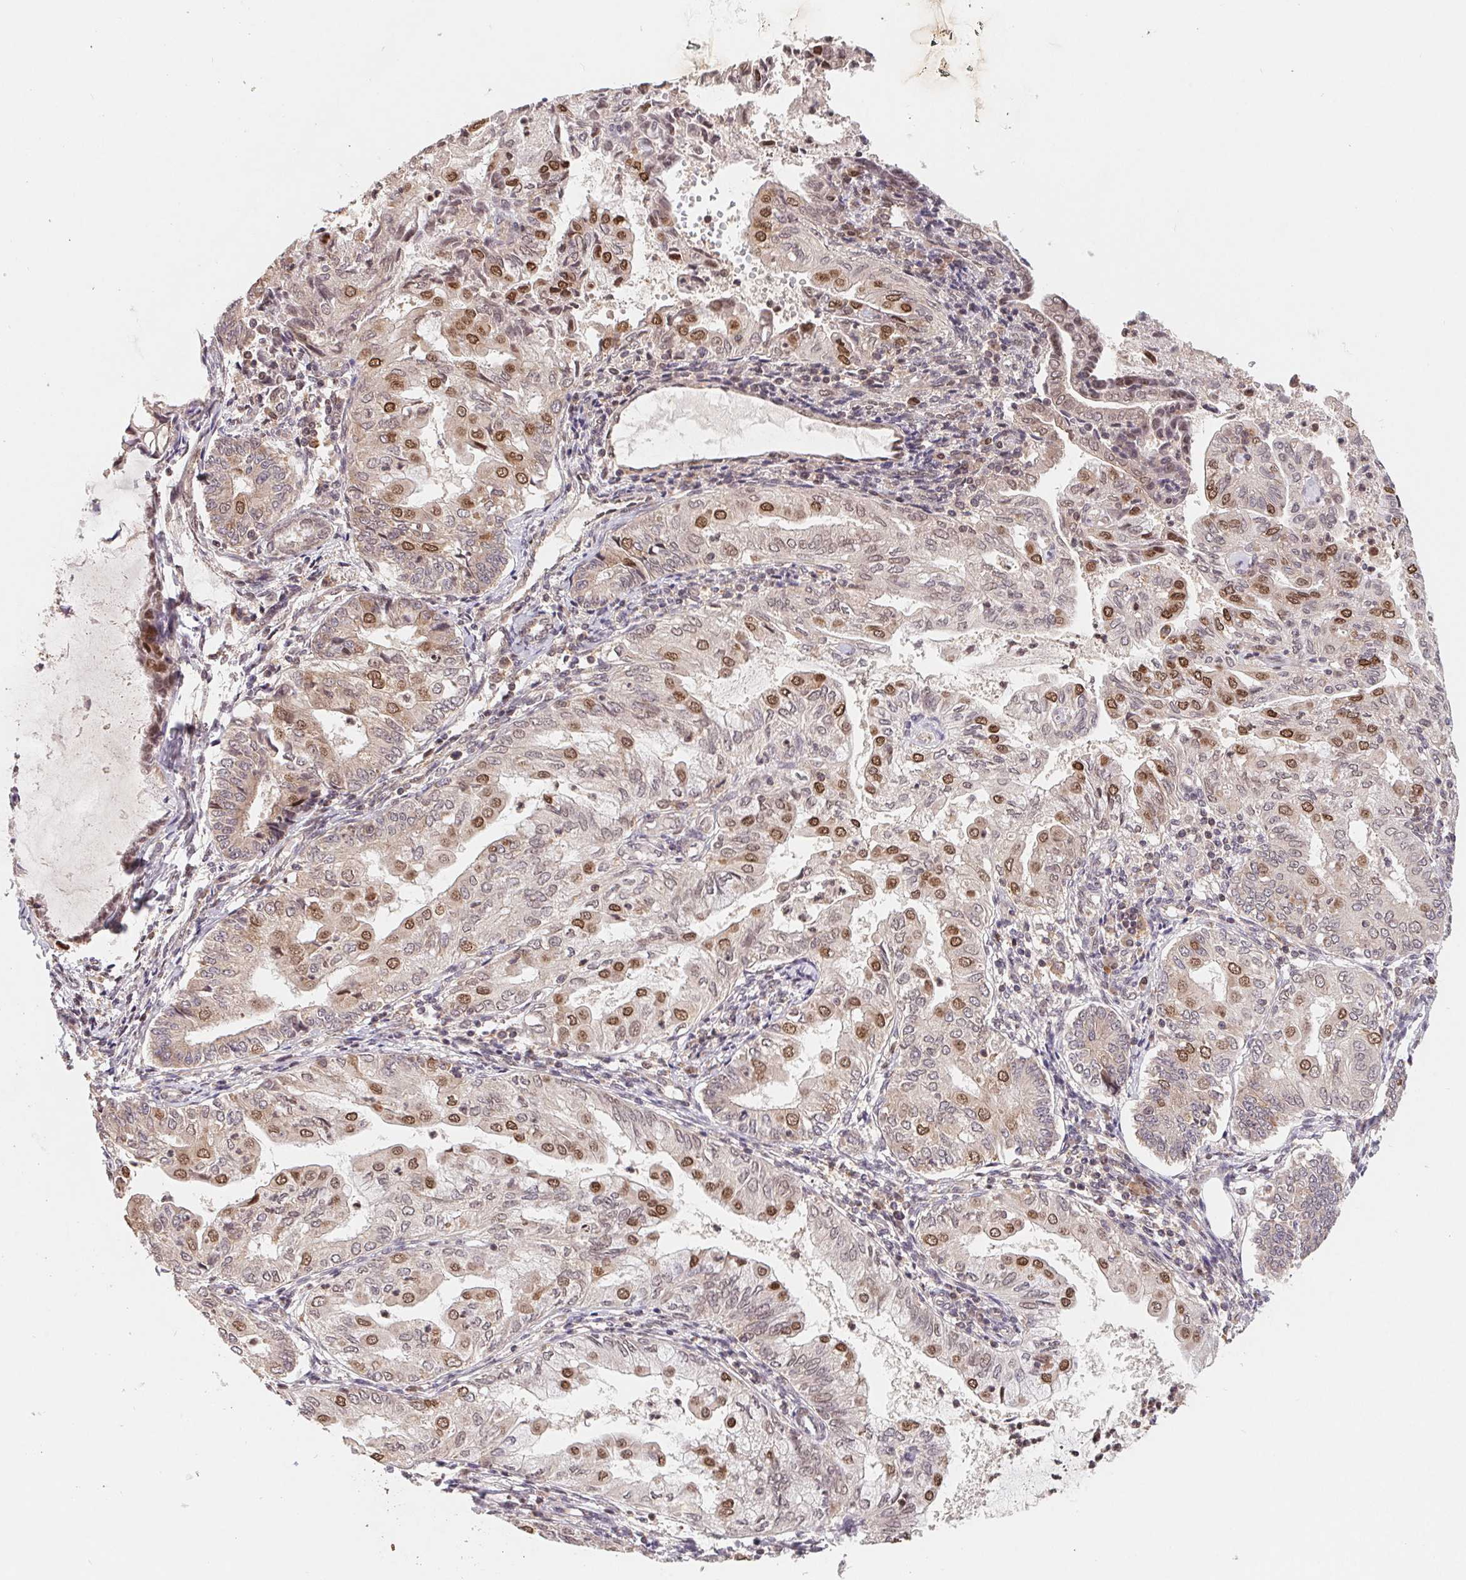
{"staining": {"intensity": "moderate", "quantity": "25%-75%", "location": "nuclear"}, "tissue": "endometrial cancer", "cell_type": "Tumor cells", "image_type": "cancer", "snomed": [{"axis": "morphology", "description": "Adenocarcinoma, NOS"}, {"axis": "topography", "description": "Endometrium"}], "caption": "IHC (DAB (3,3'-diaminobenzidine)) staining of human endometrial adenocarcinoma demonstrates moderate nuclear protein positivity in about 25%-75% of tumor cells.", "gene": "HMGN3", "patient": {"sex": "female", "age": 68}}